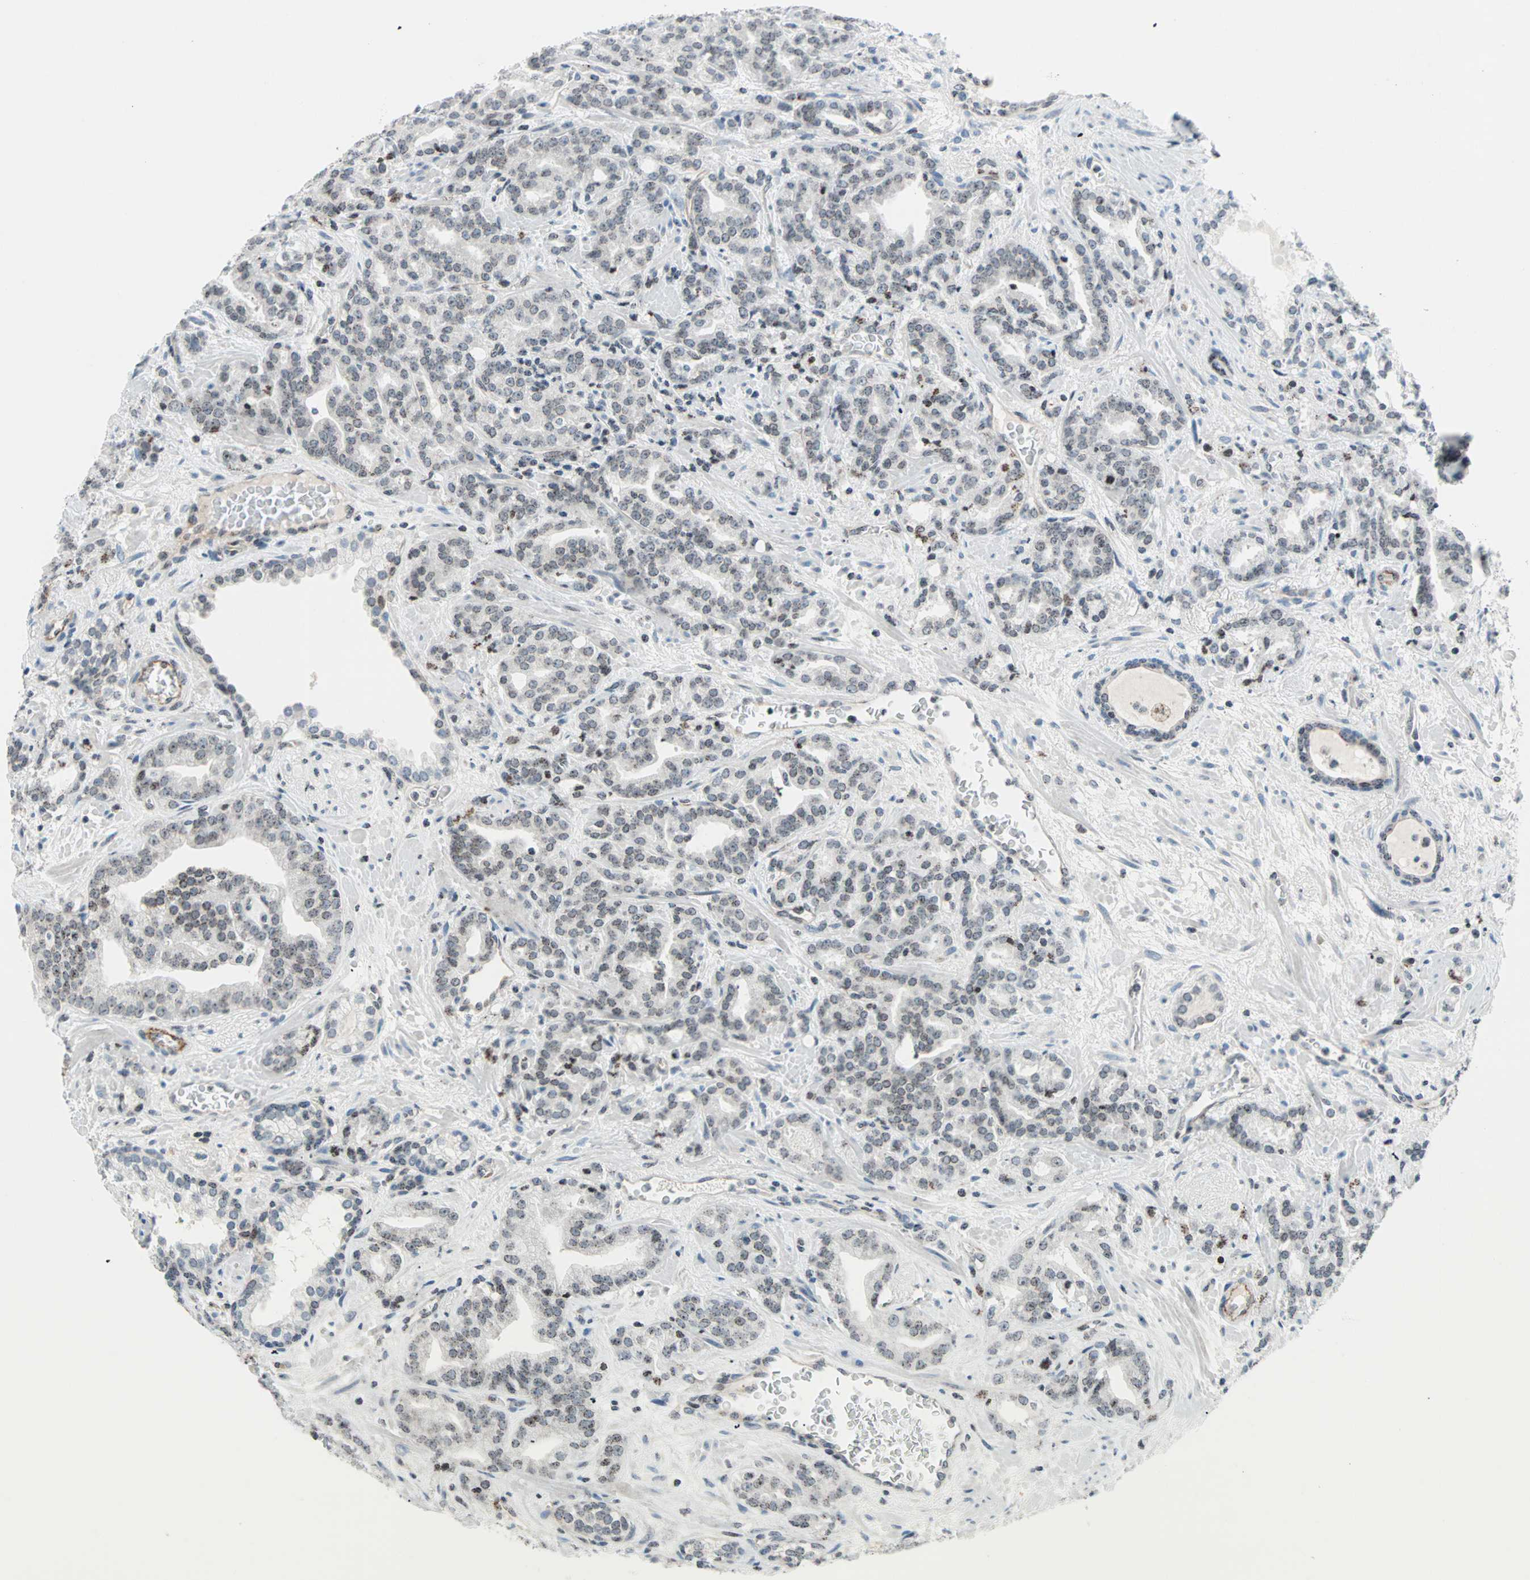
{"staining": {"intensity": "weak", "quantity": "25%-75%", "location": "nuclear"}, "tissue": "prostate cancer", "cell_type": "Tumor cells", "image_type": "cancer", "snomed": [{"axis": "morphology", "description": "Adenocarcinoma, Low grade"}, {"axis": "topography", "description": "Prostate"}], "caption": "Low-grade adenocarcinoma (prostate) stained with a brown dye reveals weak nuclear positive positivity in about 25%-75% of tumor cells.", "gene": "CENPA", "patient": {"sex": "male", "age": 63}}